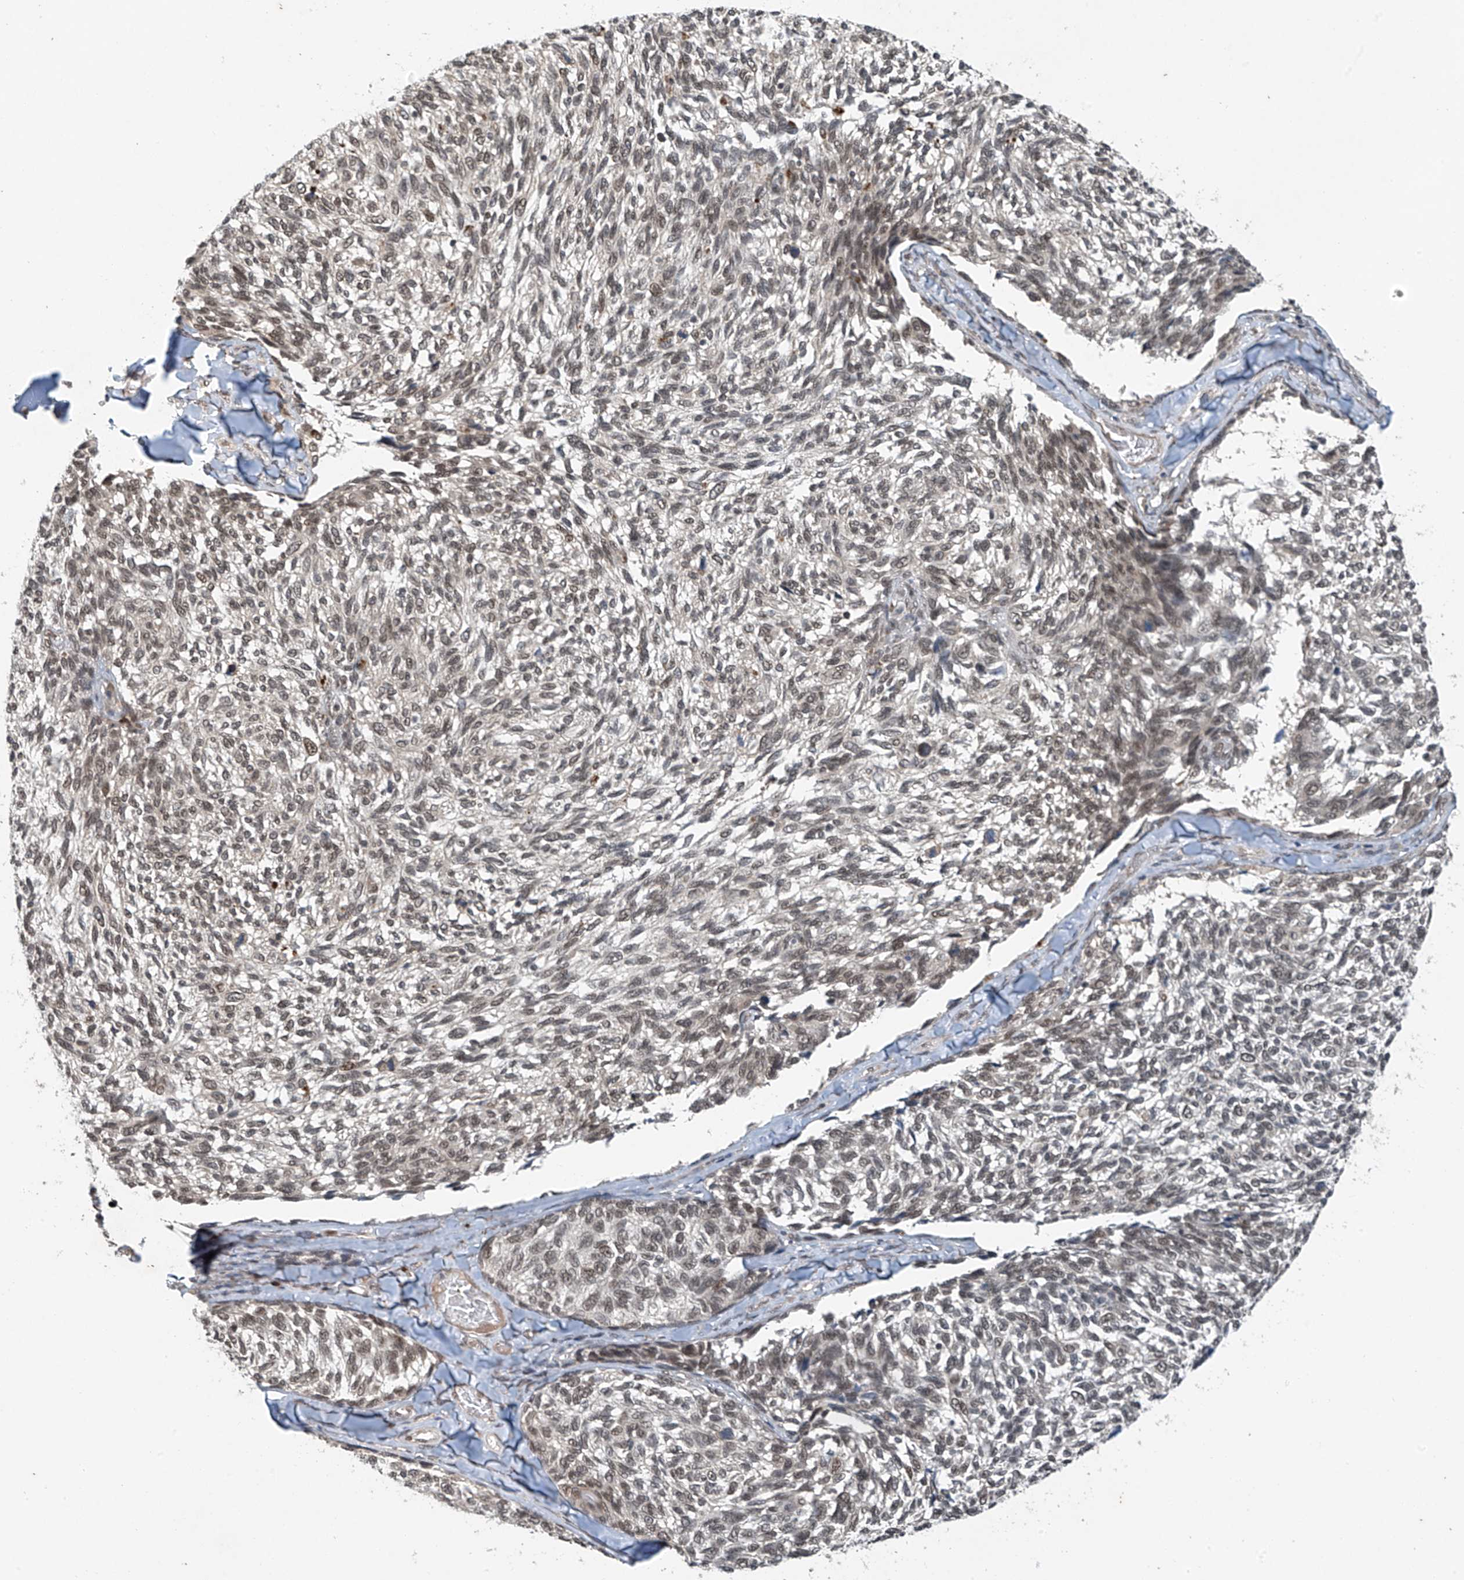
{"staining": {"intensity": "weak", "quantity": "25%-75%", "location": "nuclear"}, "tissue": "melanoma", "cell_type": "Tumor cells", "image_type": "cancer", "snomed": [{"axis": "morphology", "description": "Malignant melanoma, NOS"}, {"axis": "topography", "description": "Skin"}], "caption": "Malignant melanoma stained with IHC demonstrates weak nuclear positivity in about 25%-75% of tumor cells.", "gene": "TAF8", "patient": {"sex": "female", "age": 73}}